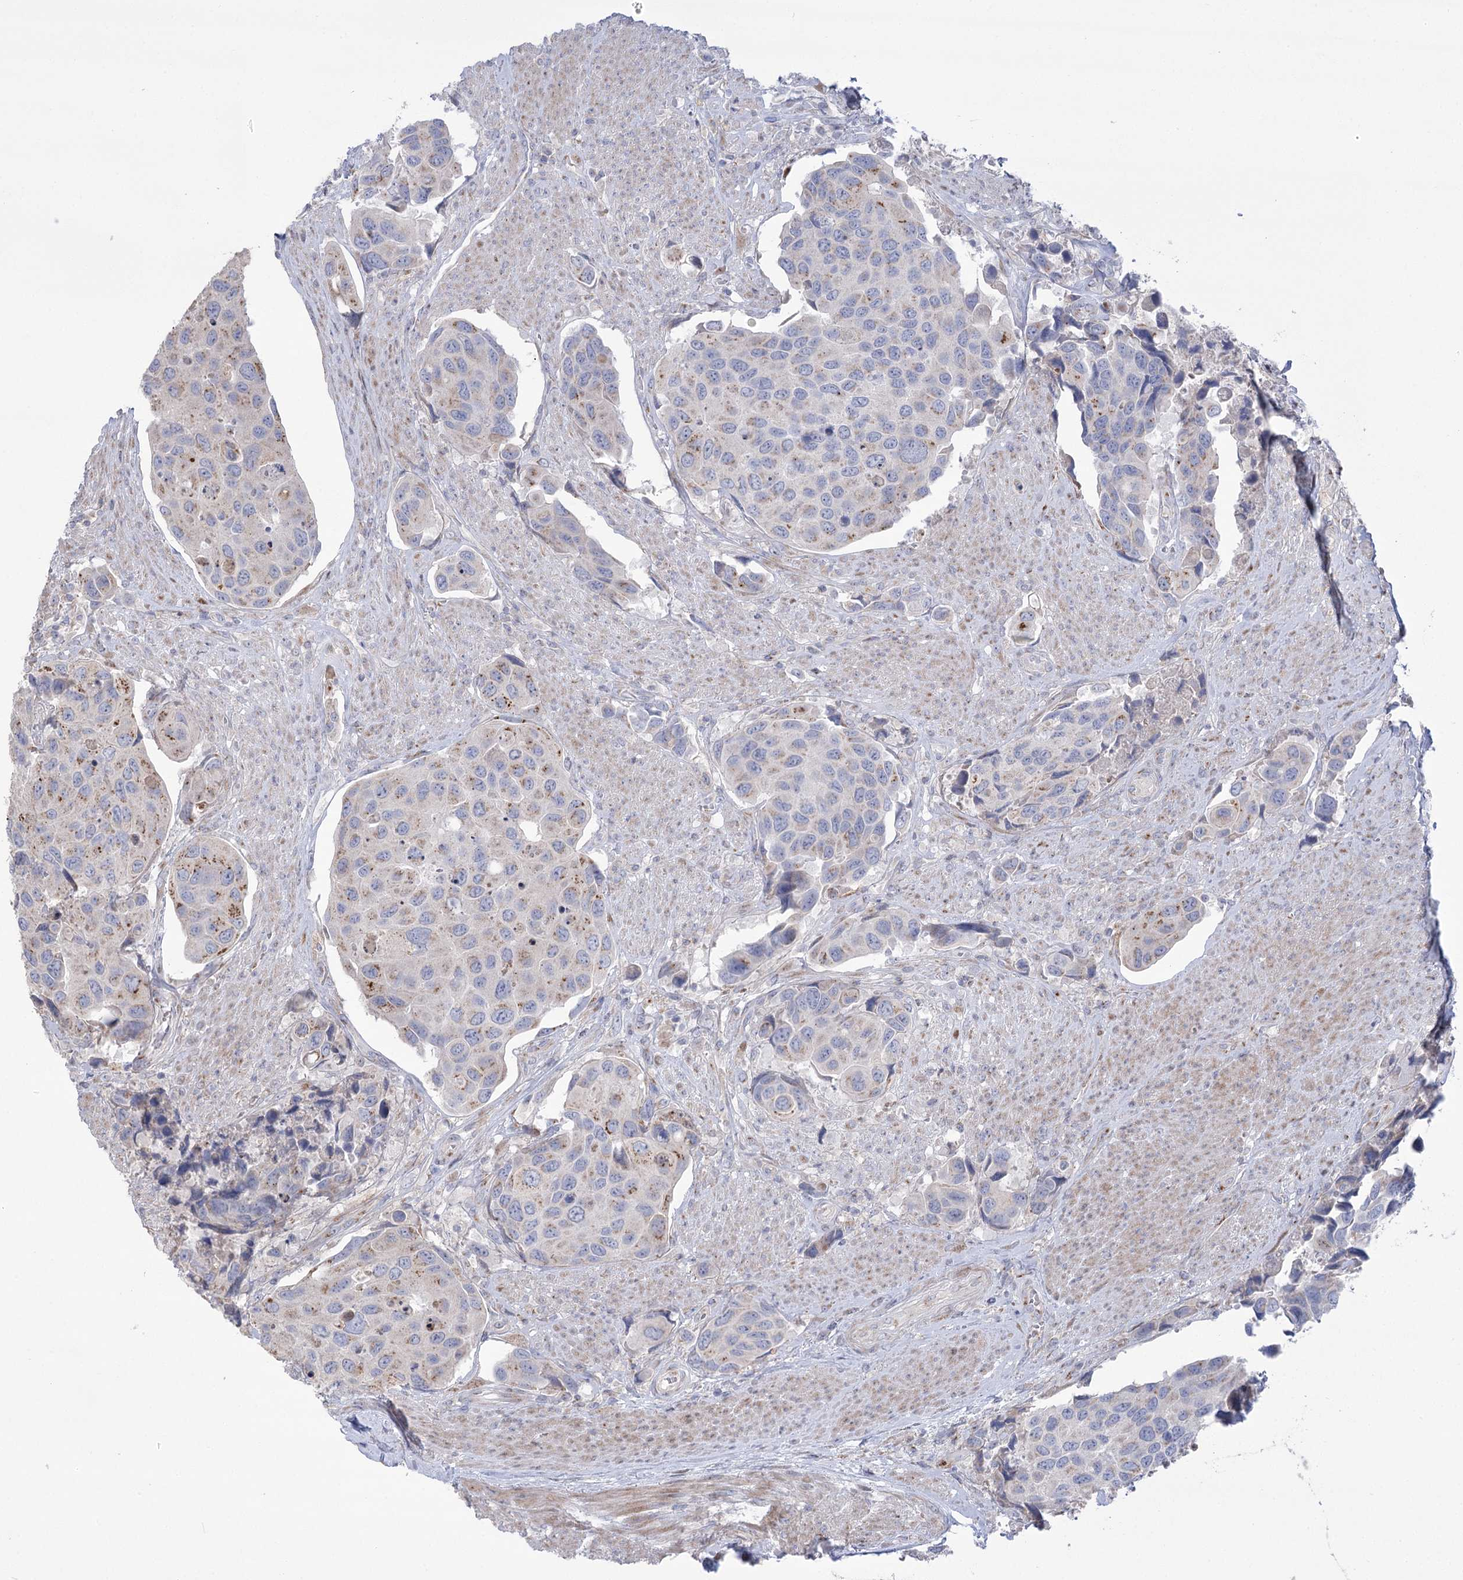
{"staining": {"intensity": "weak", "quantity": "25%-75%", "location": "cytoplasmic/membranous"}, "tissue": "urothelial cancer", "cell_type": "Tumor cells", "image_type": "cancer", "snomed": [{"axis": "morphology", "description": "Urothelial carcinoma, High grade"}, {"axis": "topography", "description": "Urinary bladder"}], "caption": "Urothelial cancer stained with DAB (3,3'-diaminobenzidine) immunohistochemistry (IHC) shows low levels of weak cytoplasmic/membranous expression in approximately 25%-75% of tumor cells.", "gene": "NME7", "patient": {"sex": "male", "age": 74}}